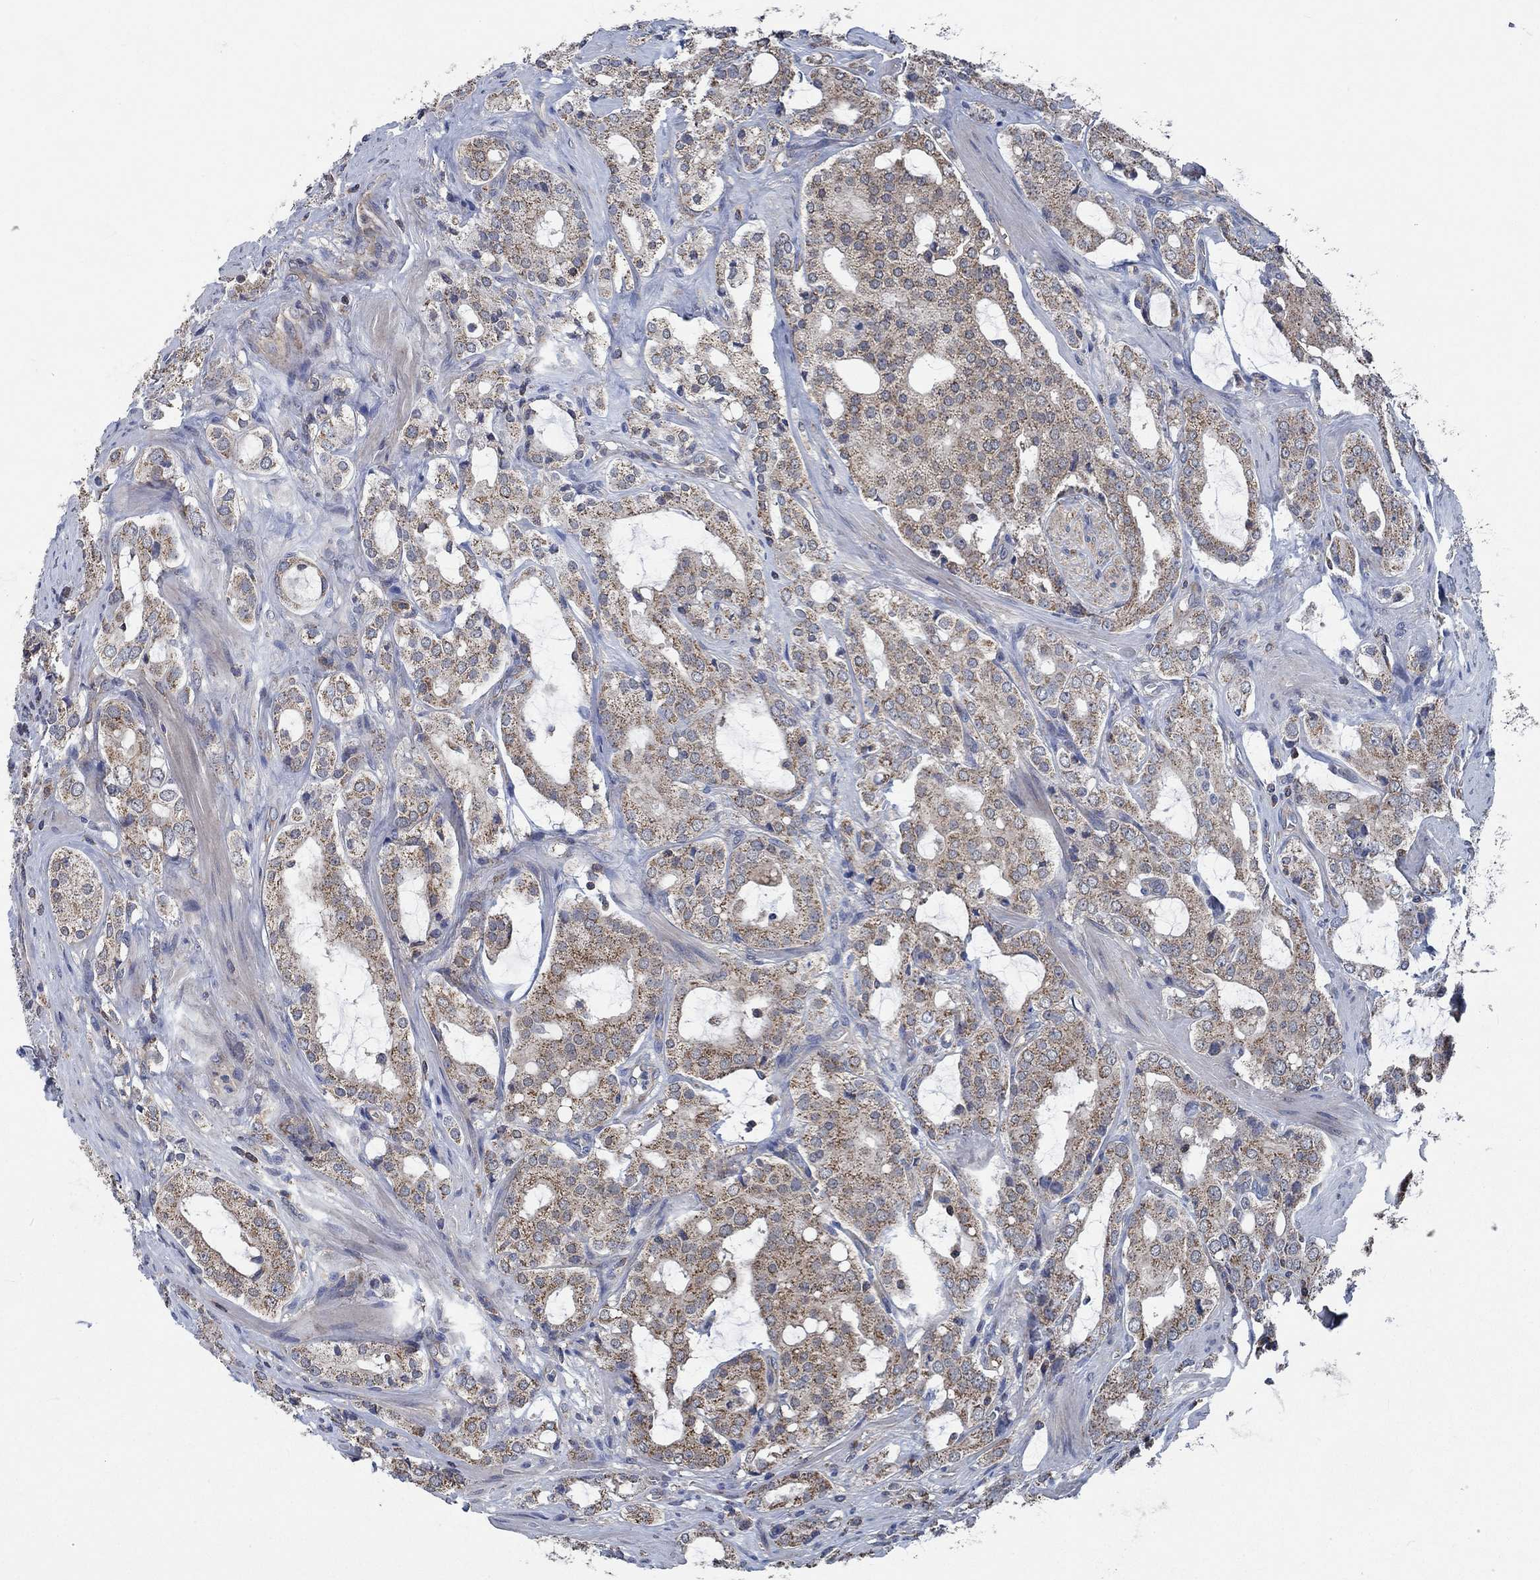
{"staining": {"intensity": "moderate", "quantity": ">75%", "location": "cytoplasmic/membranous"}, "tissue": "prostate cancer", "cell_type": "Tumor cells", "image_type": "cancer", "snomed": [{"axis": "morphology", "description": "Adenocarcinoma, NOS"}, {"axis": "topography", "description": "Prostate"}], "caption": "The micrograph reveals a brown stain indicating the presence of a protein in the cytoplasmic/membranous of tumor cells in prostate adenocarcinoma.", "gene": "STXBP6", "patient": {"sex": "male", "age": 66}}